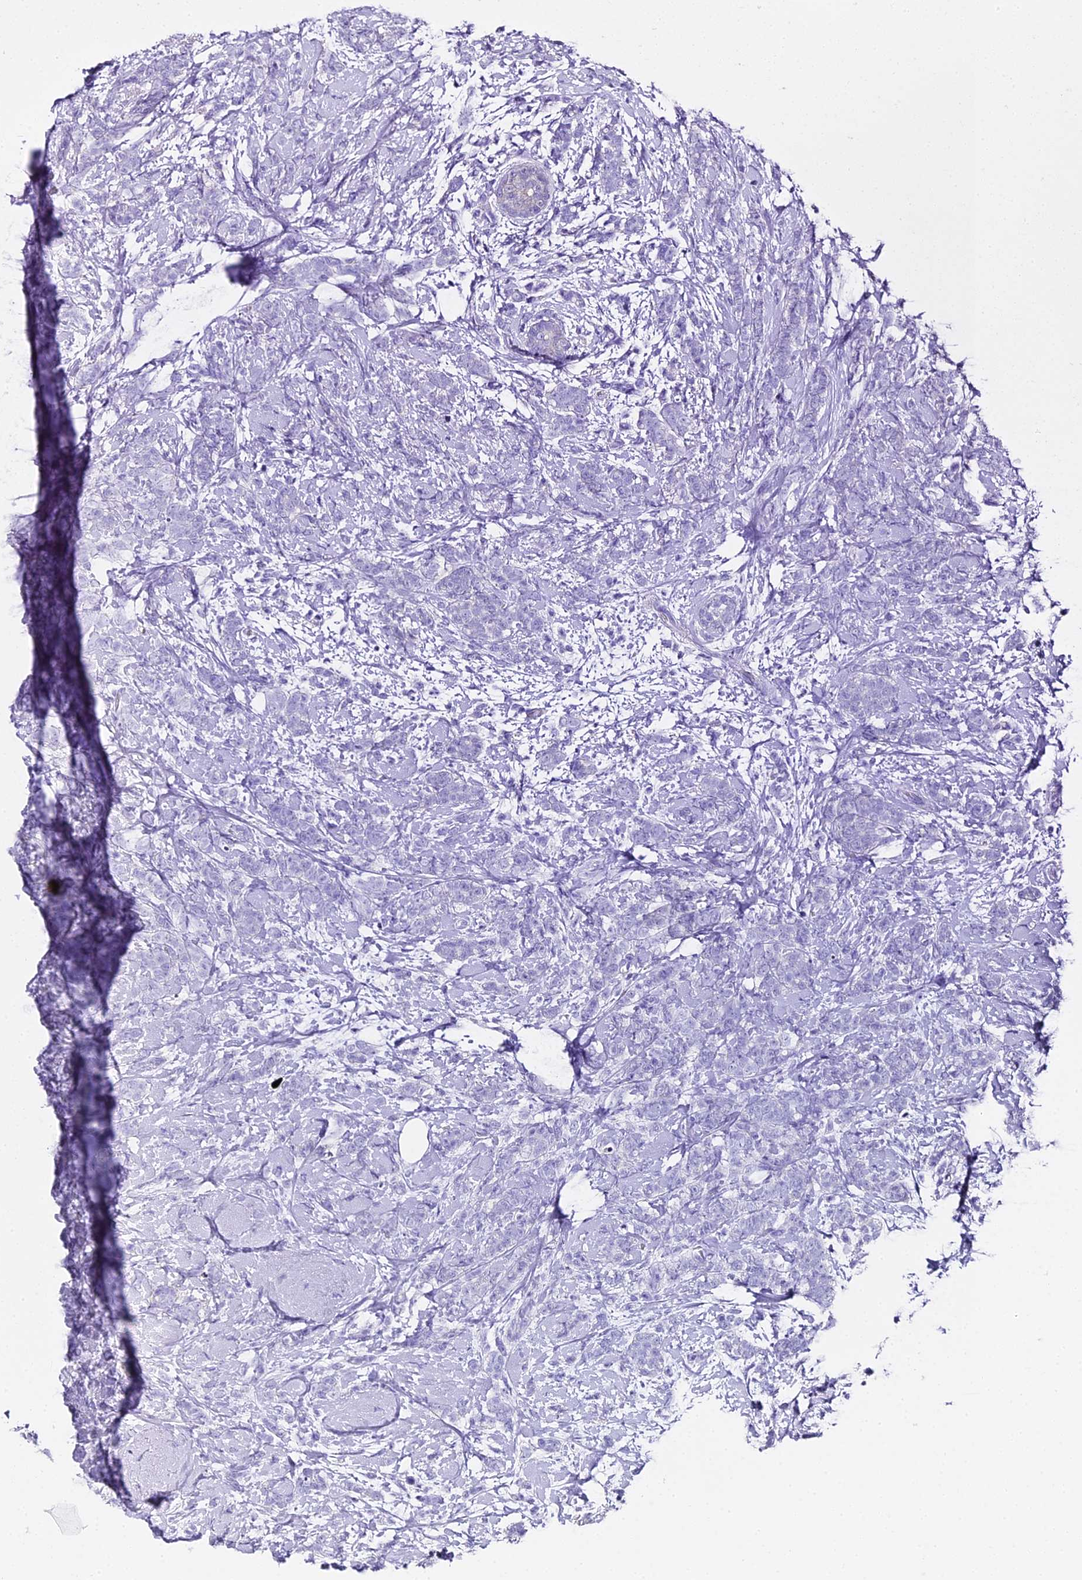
{"staining": {"intensity": "negative", "quantity": "none", "location": "none"}, "tissue": "breast cancer", "cell_type": "Tumor cells", "image_type": "cancer", "snomed": [{"axis": "morphology", "description": "Lobular carcinoma"}, {"axis": "topography", "description": "Breast"}], "caption": "Tumor cells show no significant staining in breast lobular carcinoma.", "gene": "ABHD14A-ACY1", "patient": {"sex": "female", "age": 58}}